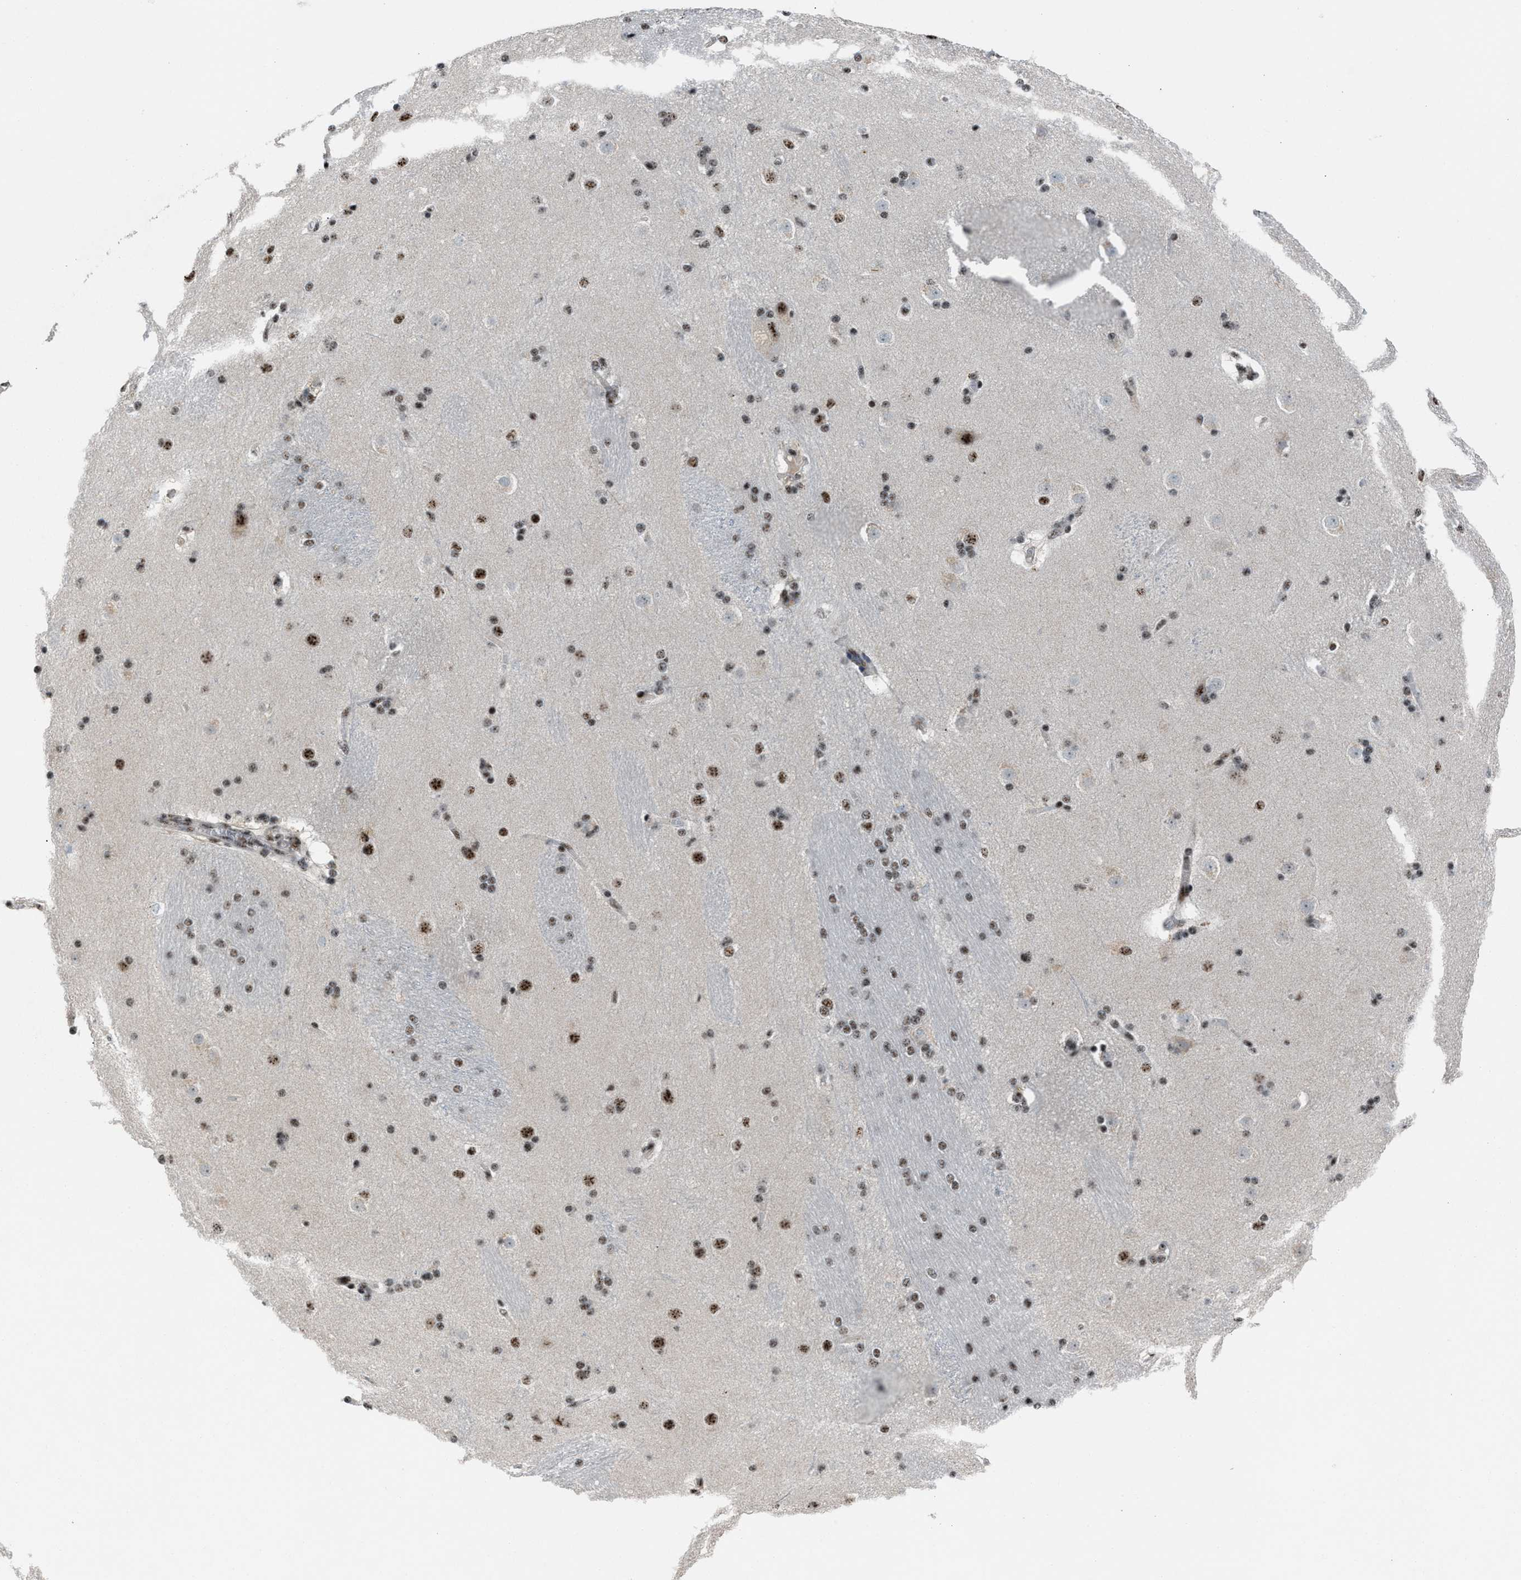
{"staining": {"intensity": "moderate", "quantity": ">75%", "location": "nuclear"}, "tissue": "caudate", "cell_type": "Glial cells", "image_type": "normal", "snomed": [{"axis": "morphology", "description": "Normal tissue, NOS"}, {"axis": "topography", "description": "Lateral ventricle wall"}], "caption": "IHC staining of benign caudate, which demonstrates medium levels of moderate nuclear staining in approximately >75% of glial cells indicating moderate nuclear protein expression. The staining was performed using DAB (brown) for protein detection and nuclei were counterstained in hematoxylin (blue).", "gene": "CENPP", "patient": {"sex": "female", "age": 19}}